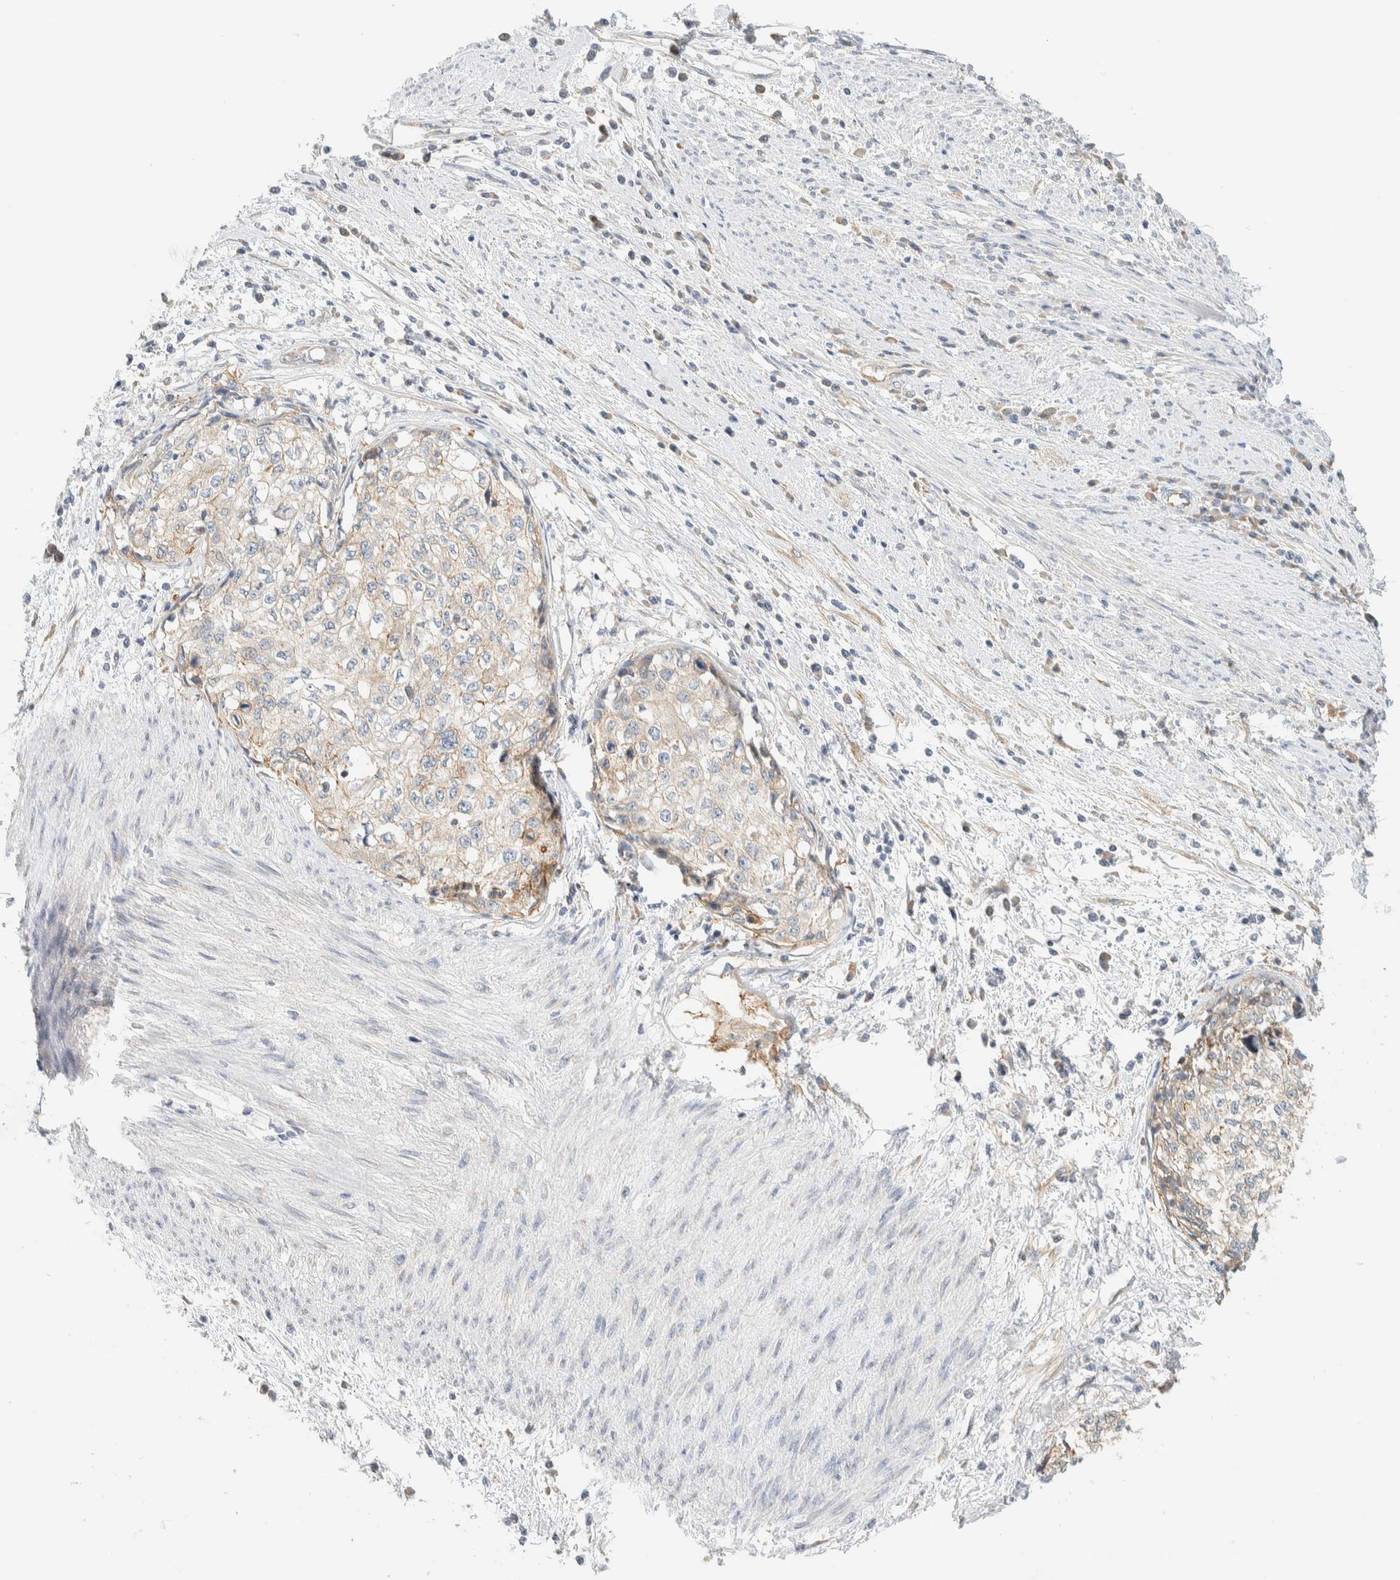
{"staining": {"intensity": "weak", "quantity": "<25%", "location": "cytoplasmic/membranous"}, "tissue": "cervical cancer", "cell_type": "Tumor cells", "image_type": "cancer", "snomed": [{"axis": "morphology", "description": "Squamous cell carcinoma, NOS"}, {"axis": "topography", "description": "Cervix"}], "caption": "DAB (3,3'-diaminobenzidine) immunohistochemical staining of cervical cancer (squamous cell carcinoma) exhibits no significant positivity in tumor cells.", "gene": "LIMA1", "patient": {"sex": "female", "age": 57}}